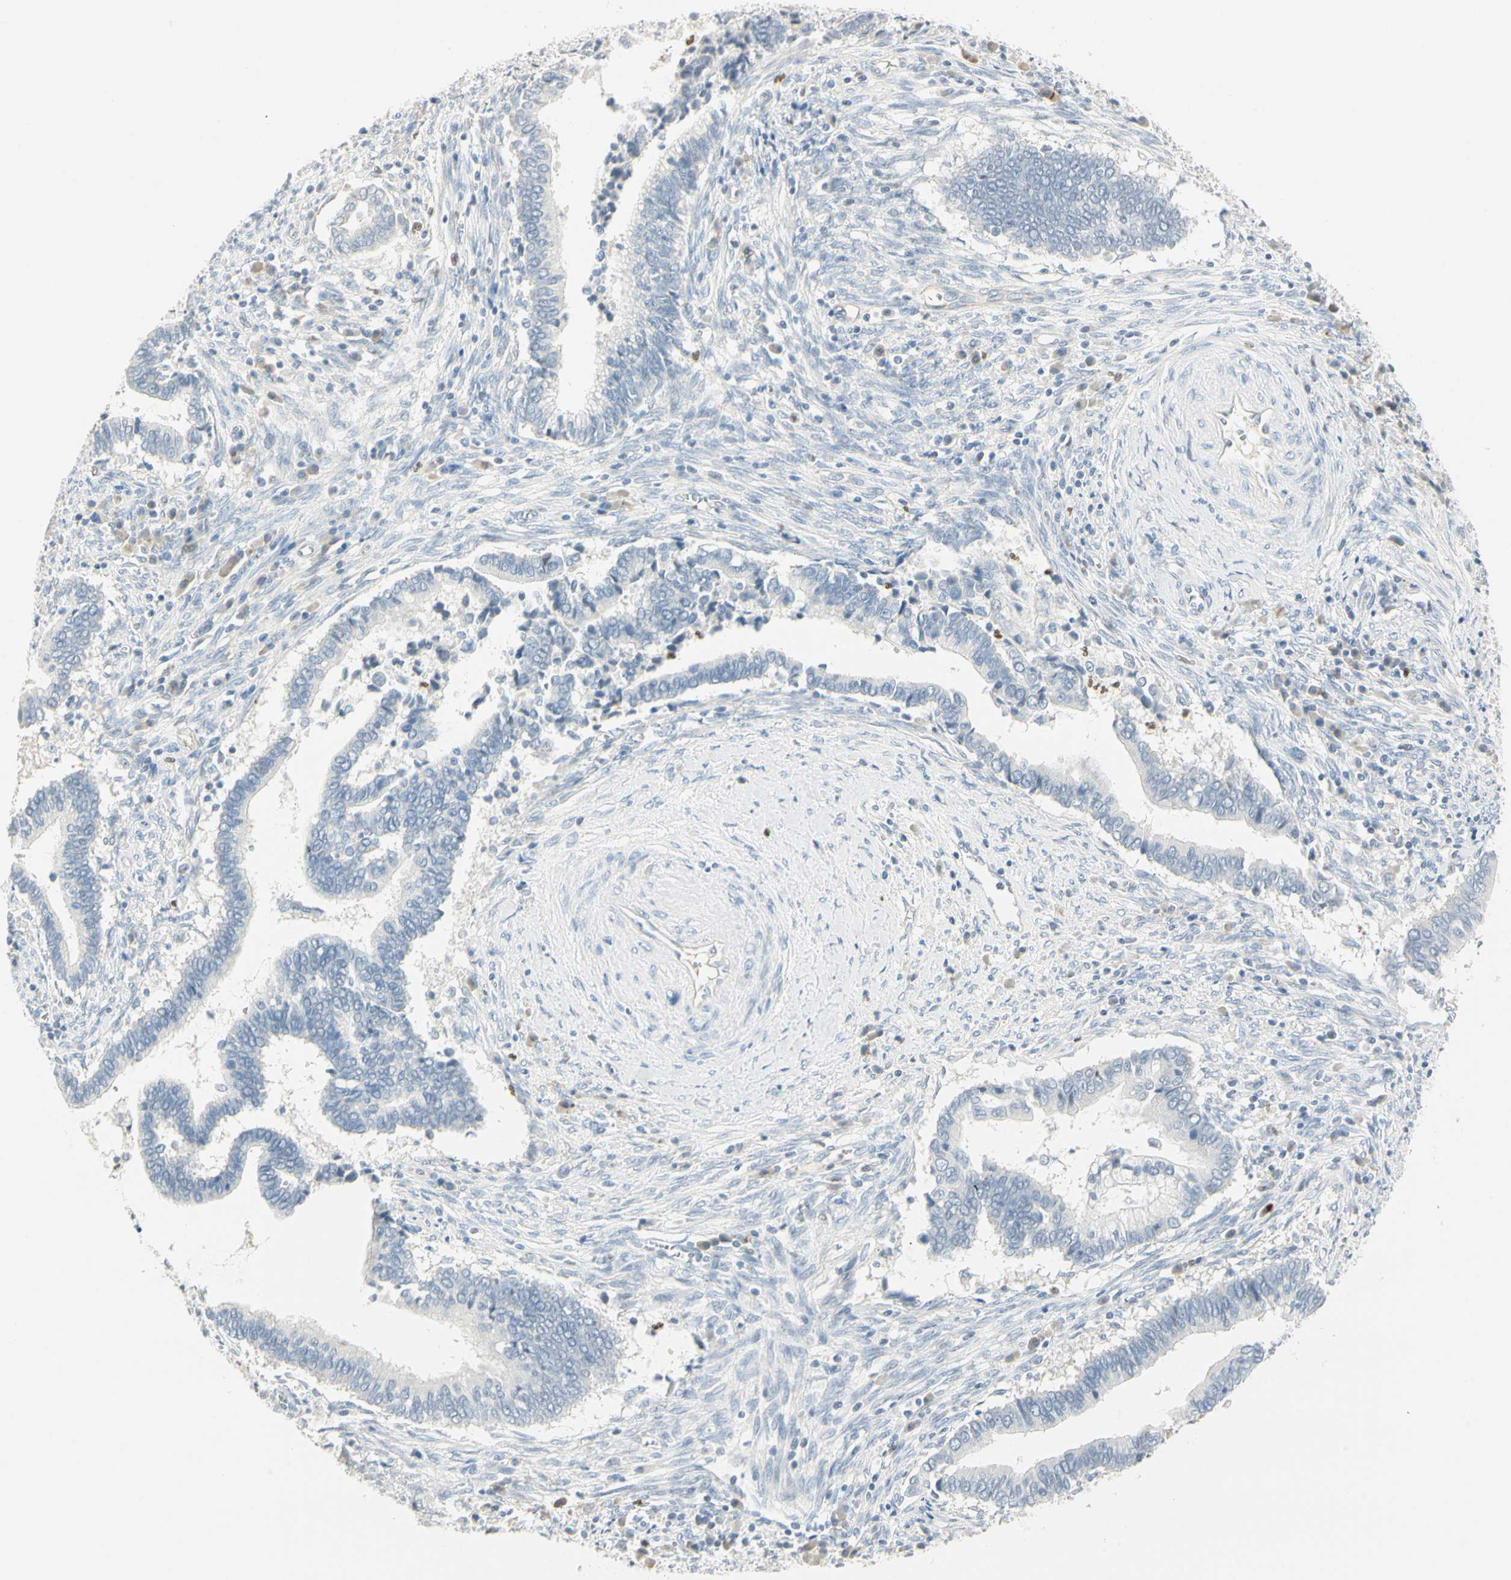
{"staining": {"intensity": "negative", "quantity": "none", "location": "none"}, "tissue": "cervical cancer", "cell_type": "Tumor cells", "image_type": "cancer", "snomed": [{"axis": "morphology", "description": "Adenocarcinoma, NOS"}, {"axis": "topography", "description": "Cervix"}], "caption": "This micrograph is of adenocarcinoma (cervical) stained with immunohistochemistry to label a protein in brown with the nuclei are counter-stained blue. There is no expression in tumor cells.", "gene": "MLLT10", "patient": {"sex": "female", "age": 44}}